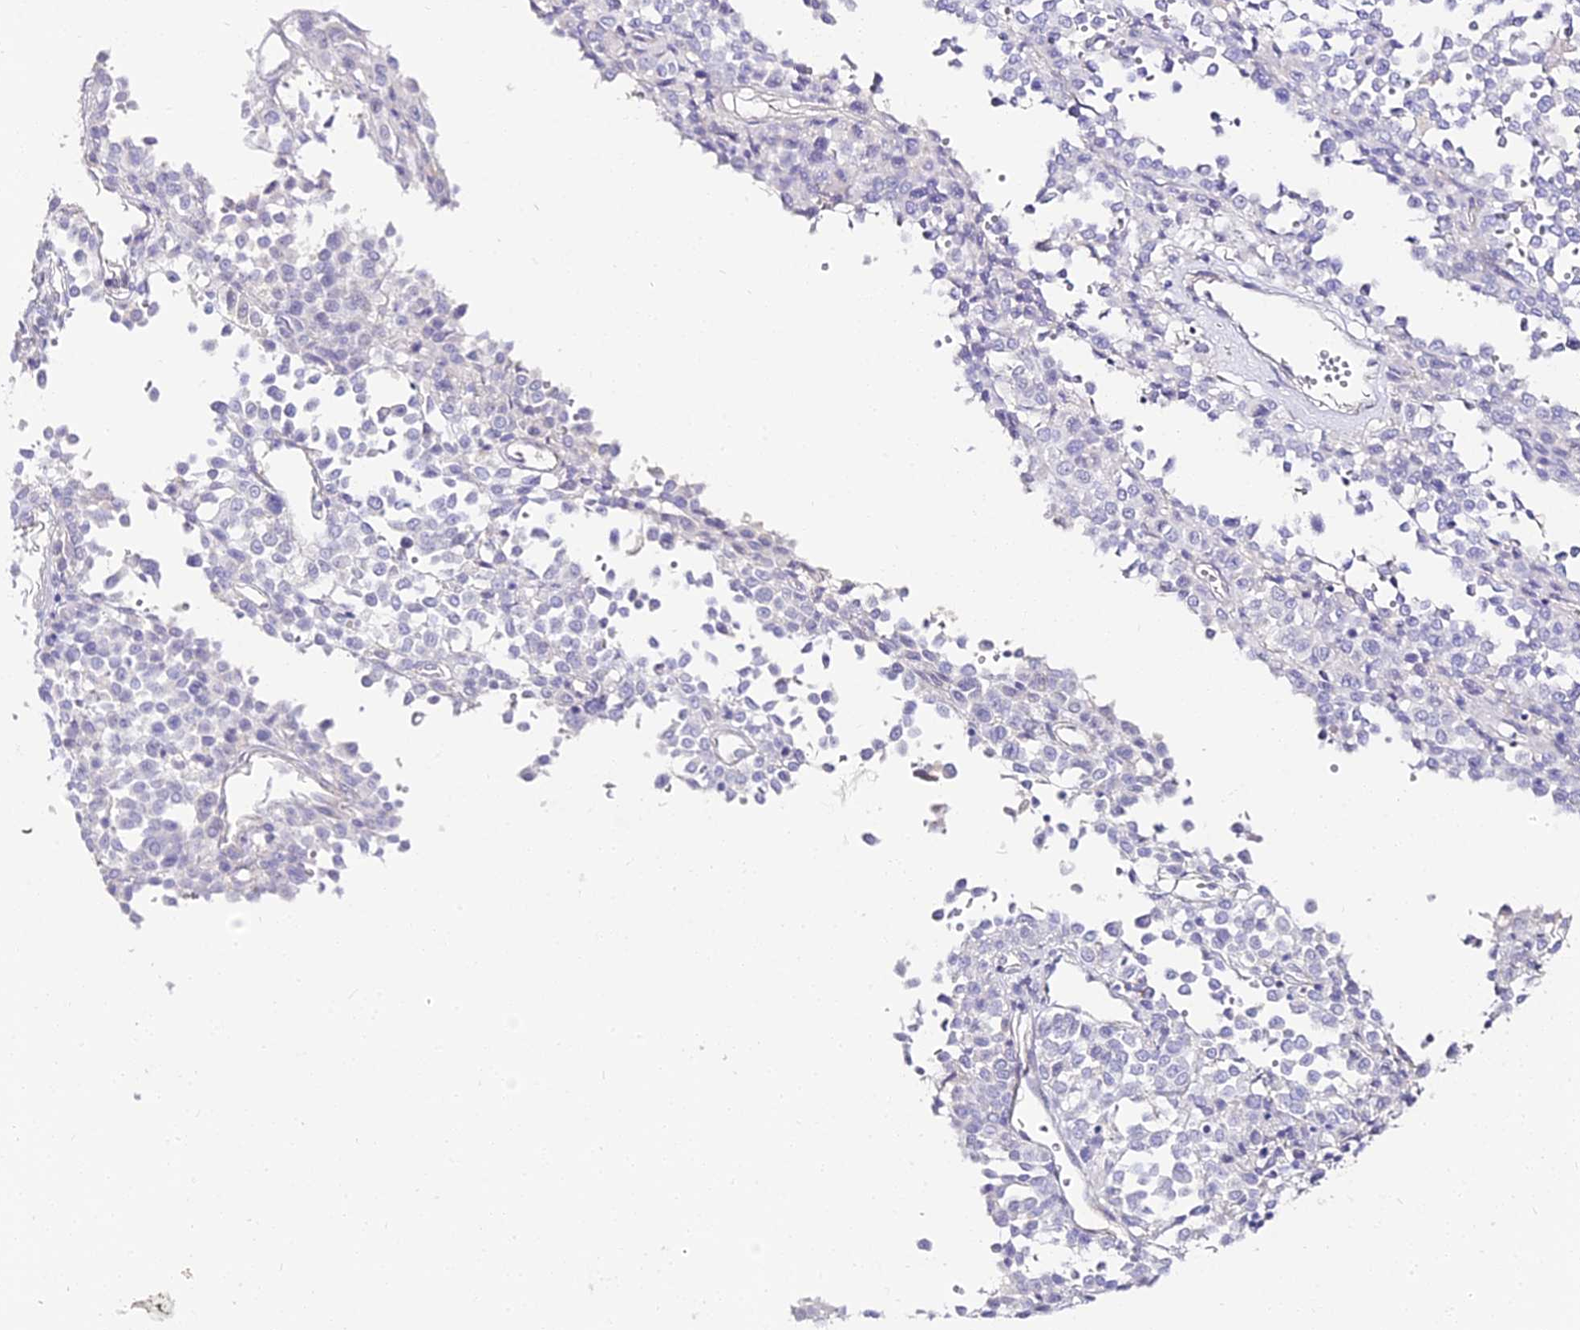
{"staining": {"intensity": "negative", "quantity": "none", "location": "none"}, "tissue": "melanoma", "cell_type": "Tumor cells", "image_type": "cancer", "snomed": [{"axis": "morphology", "description": "Malignant melanoma, Metastatic site"}, {"axis": "topography", "description": "Pancreas"}], "caption": "High power microscopy image of an immunohistochemistry photomicrograph of malignant melanoma (metastatic site), revealing no significant staining in tumor cells.", "gene": "ALPG", "patient": {"sex": "female", "age": 30}}